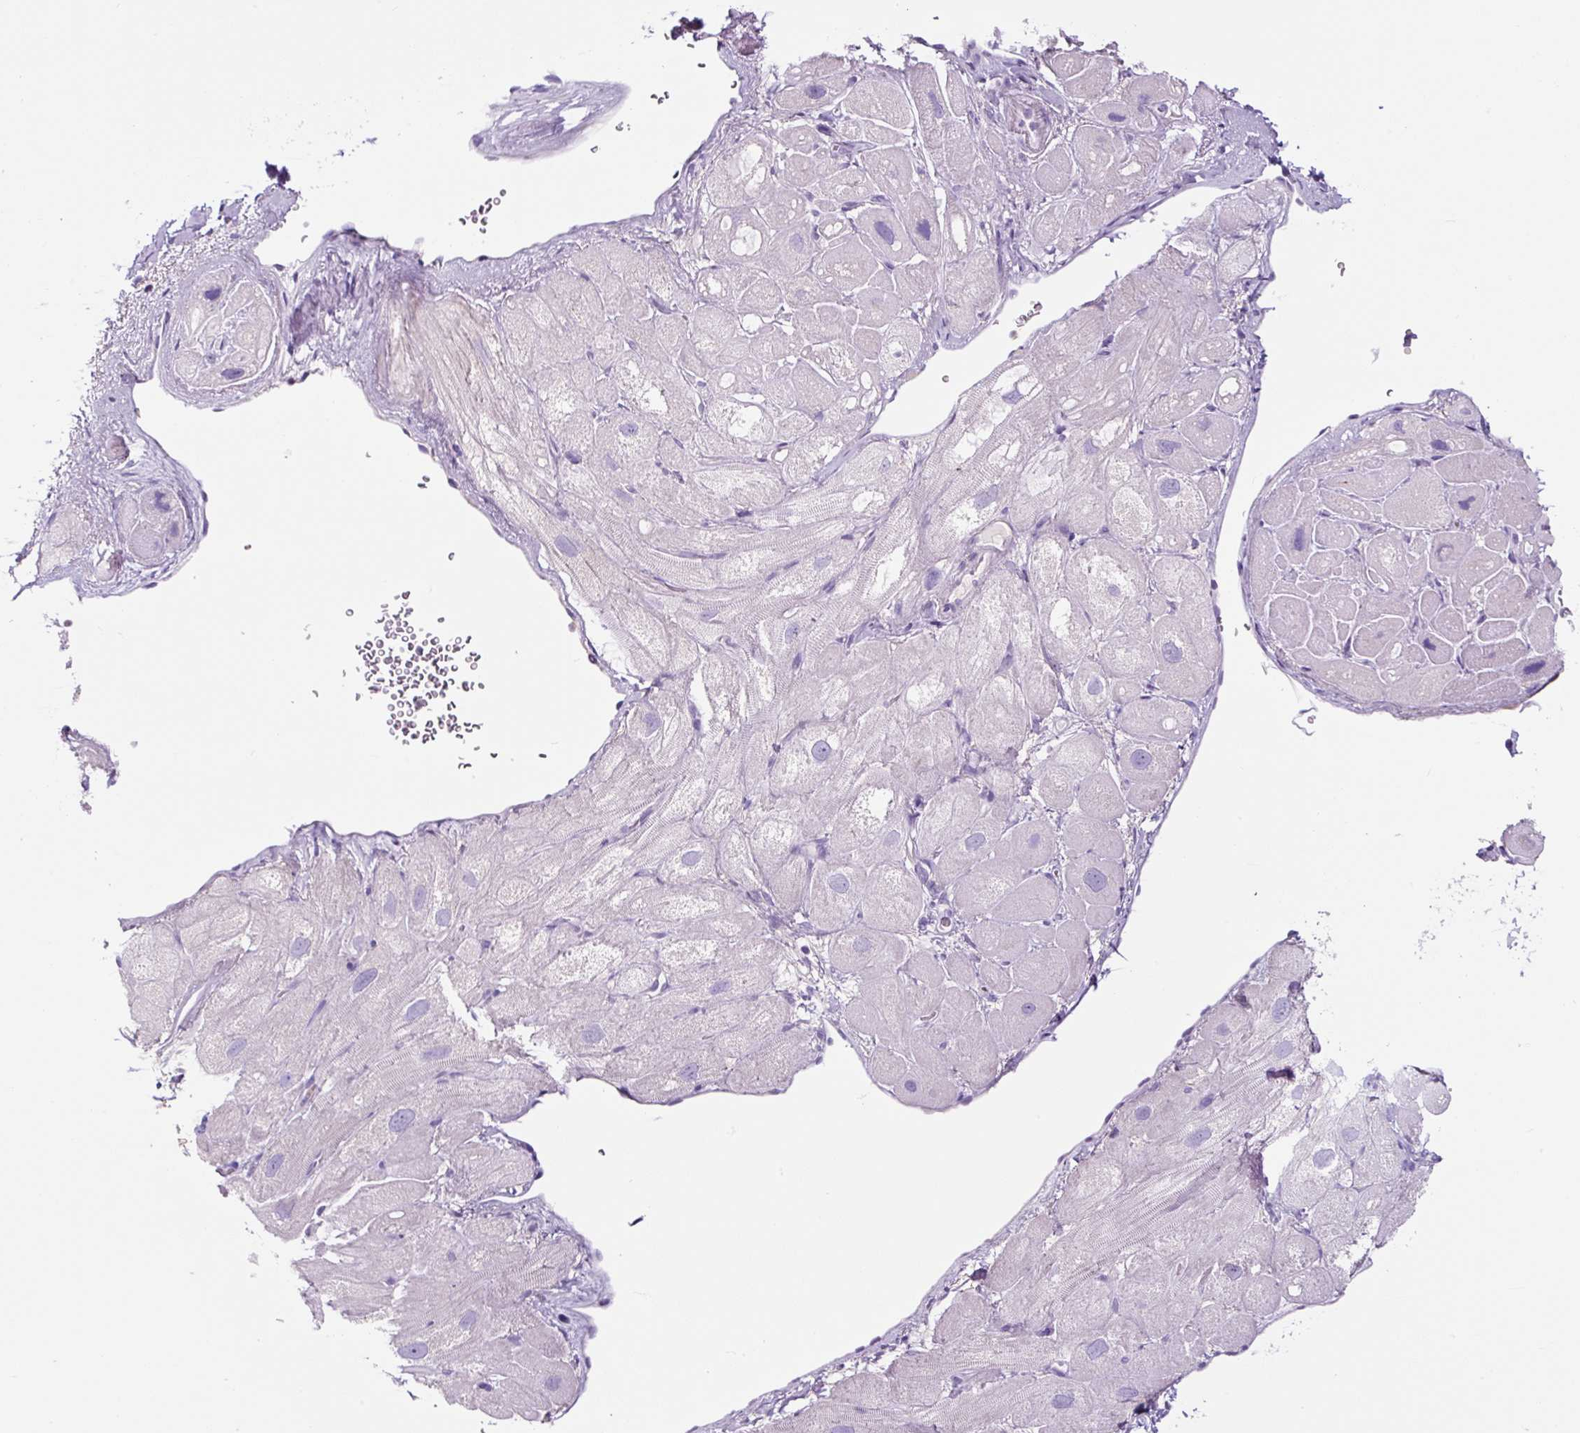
{"staining": {"intensity": "weak", "quantity": "<25%", "location": "cytoplasmic/membranous"}, "tissue": "heart muscle", "cell_type": "Cardiomyocytes", "image_type": "normal", "snomed": [{"axis": "morphology", "description": "Normal tissue, NOS"}, {"axis": "topography", "description": "Heart"}], "caption": "IHC photomicrograph of benign heart muscle stained for a protein (brown), which shows no staining in cardiomyocytes.", "gene": "RNF212B", "patient": {"sex": "male", "age": 49}}